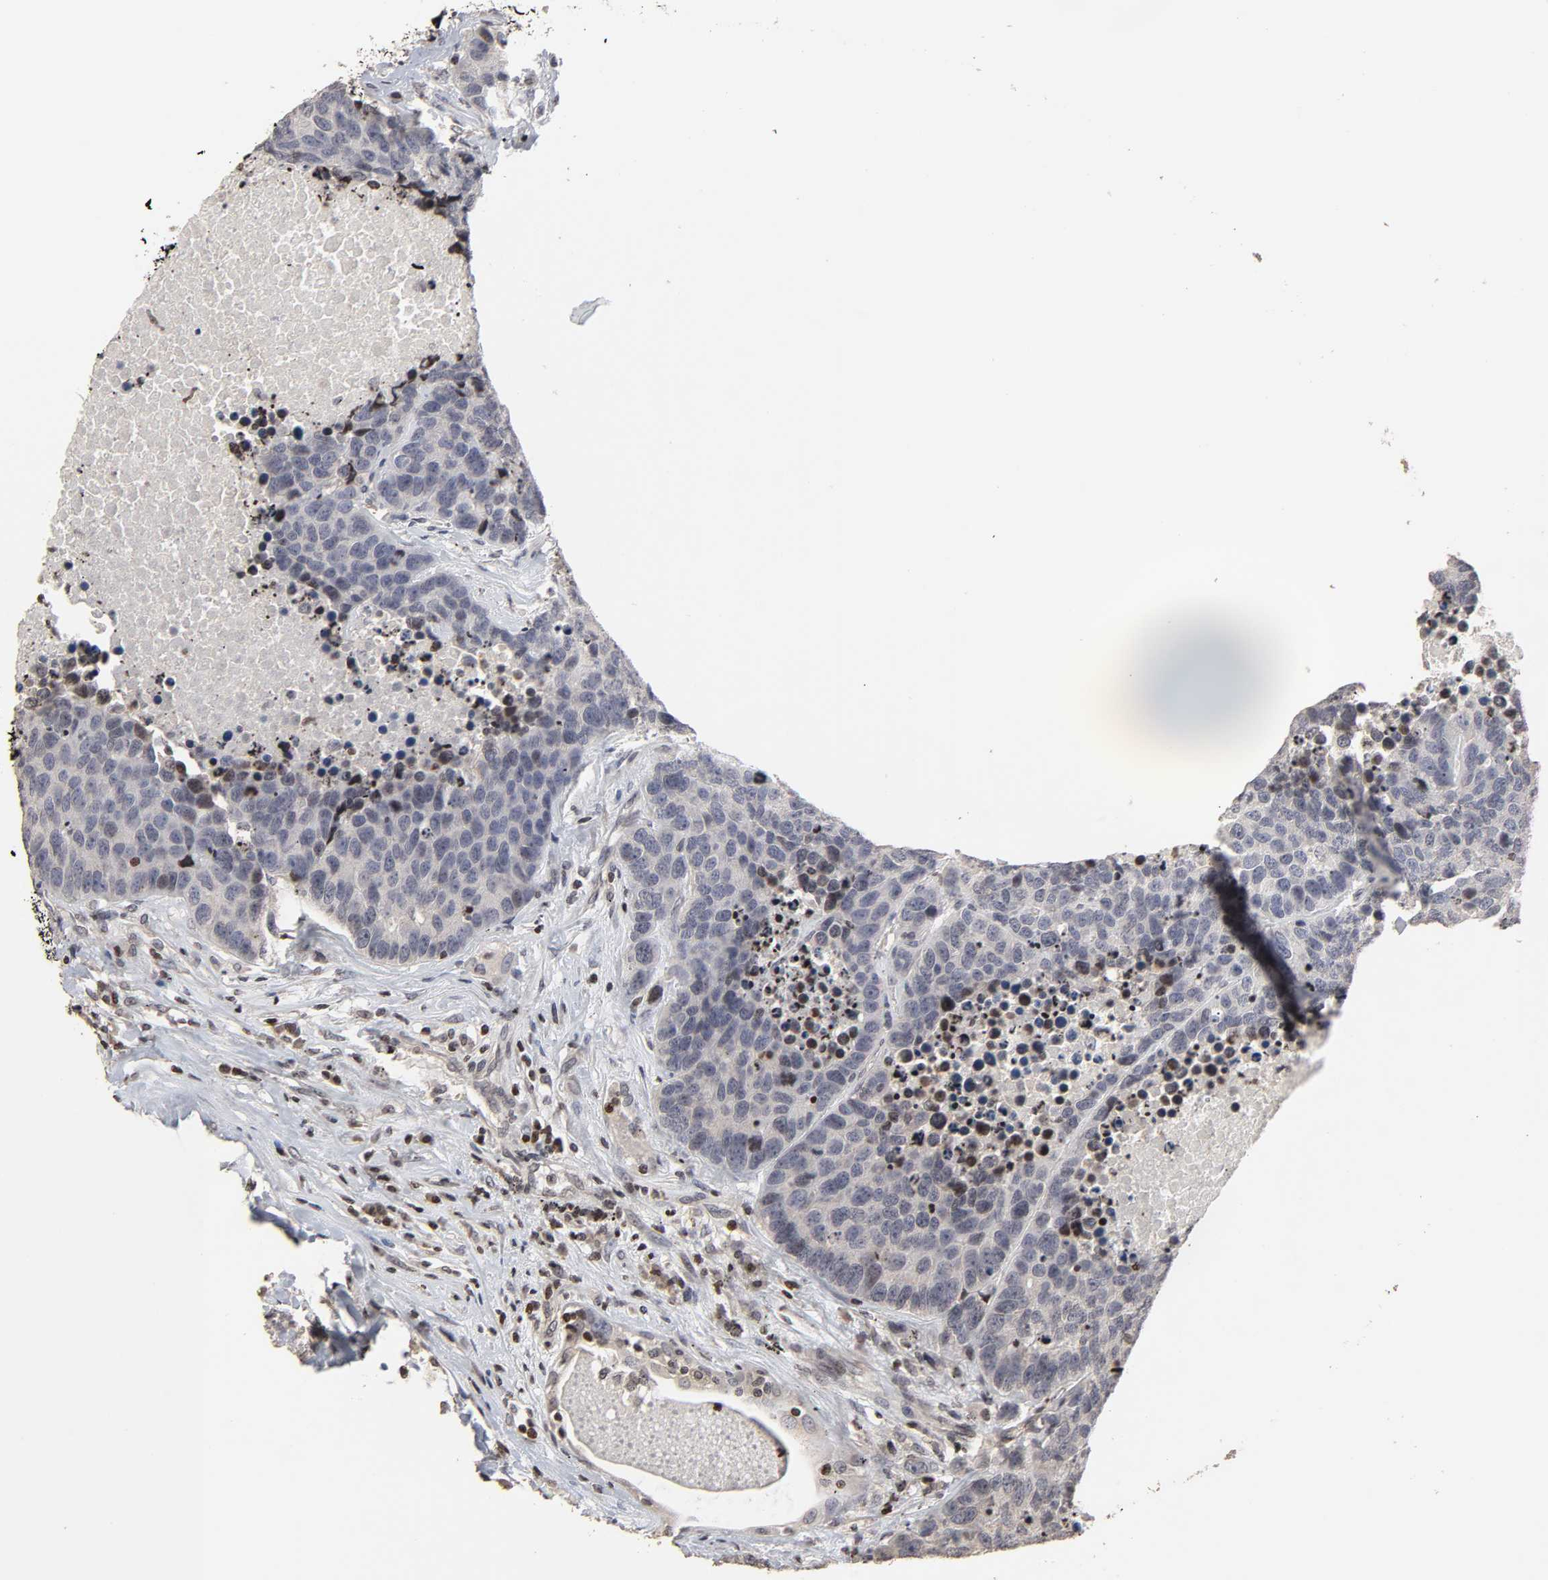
{"staining": {"intensity": "negative", "quantity": "none", "location": "none"}, "tissue": "carcinoid", "cell_type": "Tumor cells", "image_type": "cancer", "snomed": [{"axis": "morphology", "description": "Carcinoid, malignant, NOS"}, {"axis": "topography", "description": "Lung"}], "caption": "Photomicrograph shows no significant protein expression in tumor cells of carcinoid.", "gene": "ZNF473", "patient": {"sex": "male", "age": 60}}